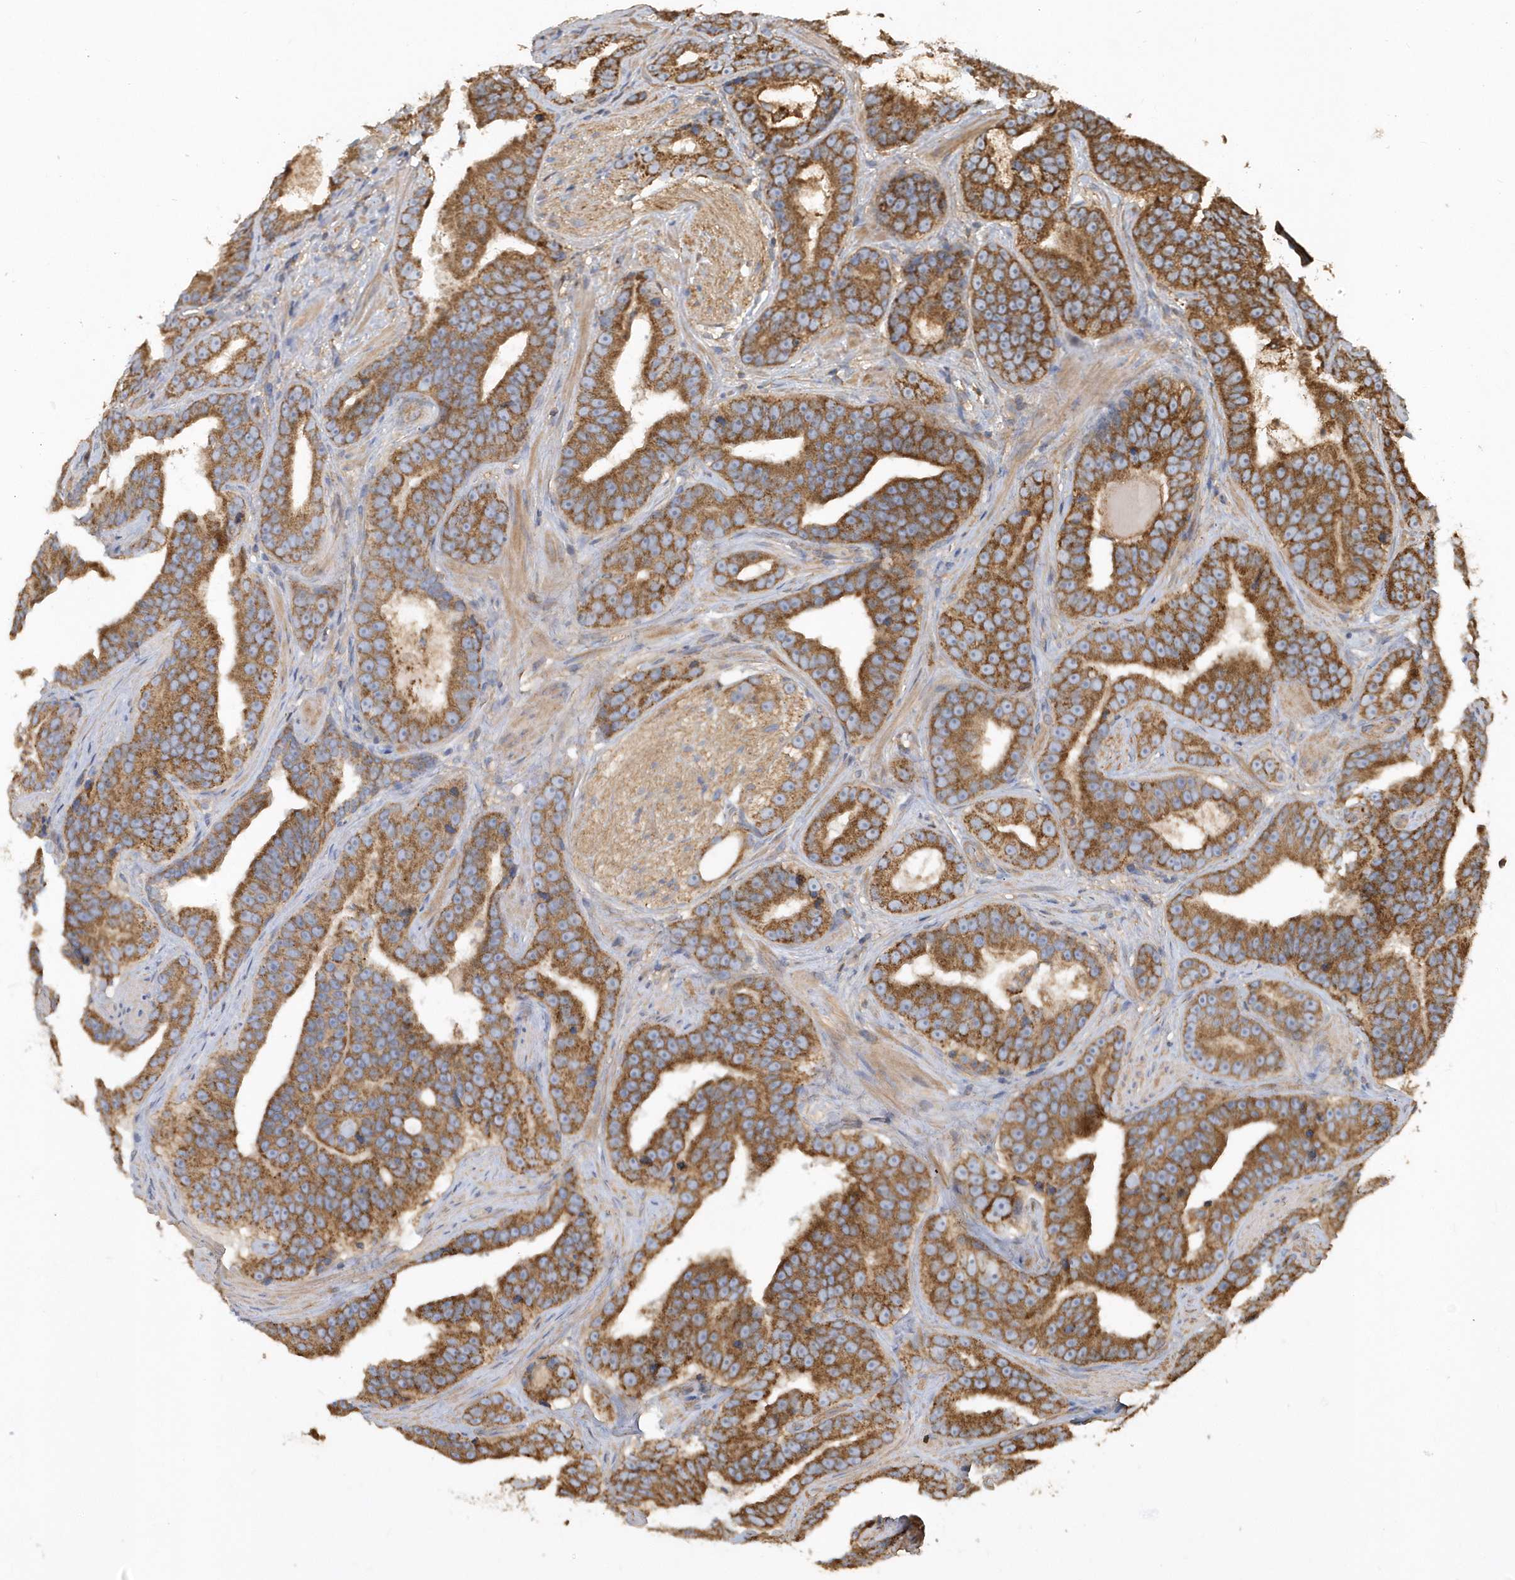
{"staining": {"intensity": "strong", "quantity": ">75%", "location": "cytoplasmic/membranous"}, "tissue": "prostate cancer", "cell_type": "Tumor cells", "image_type": "cancer", "snomed": [{"axis": "morphology", "description": "Adenocarcinoma, Low grade"}, {"axis": "topography", "description": "Prostate"}], "caption": "Immunohistochemistry of human prostate cancer shows high levels of strong cytoplasmic/membranous expression in about >75% of tumor cells.", "gene": "TRAIP", "patient": {"sex": "male", "age": 59}}